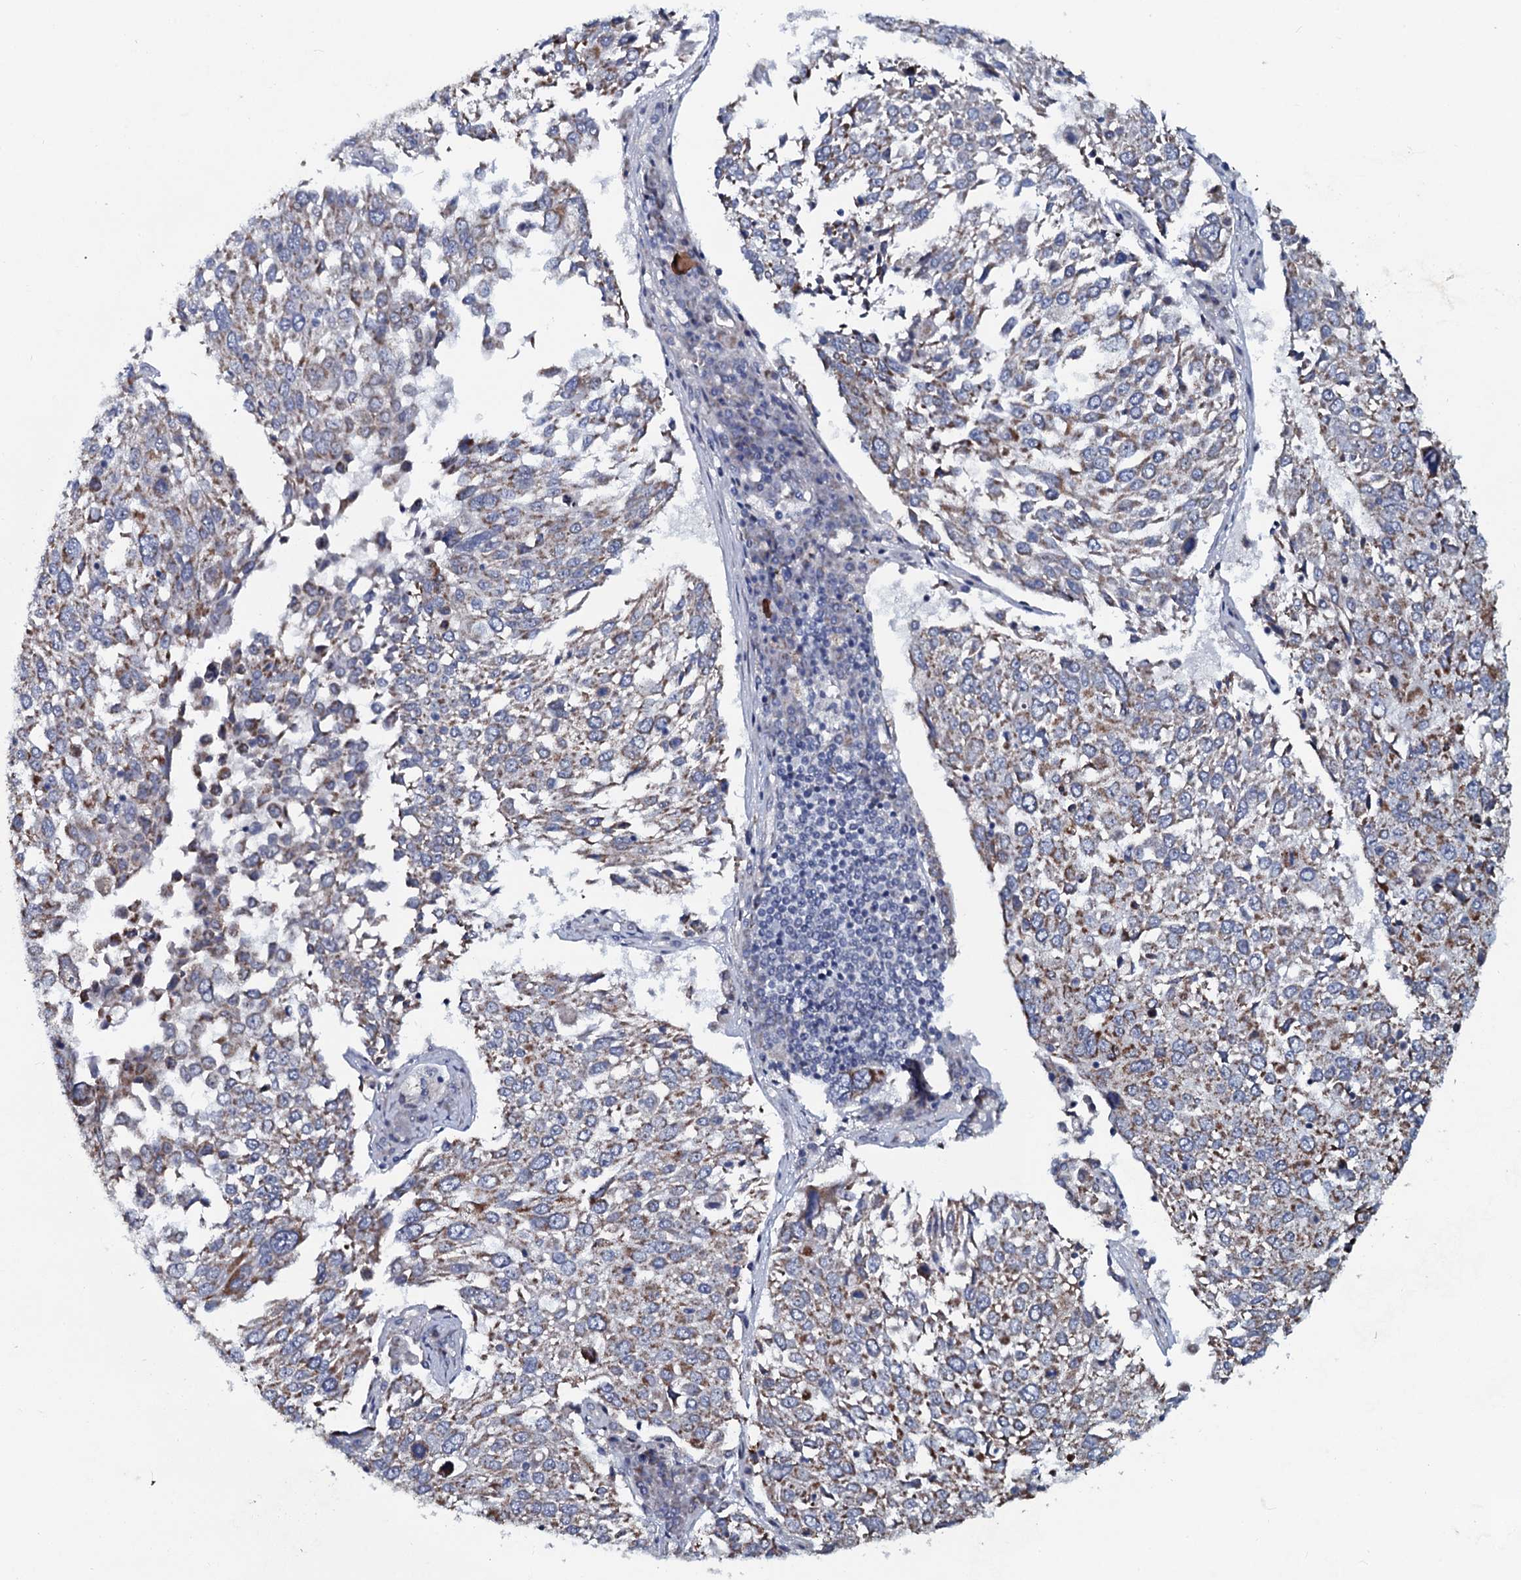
{"staining": {"intensity": "weak", "quantity": "25%-75%", "location": "cytoplasmic/membranous"}, "tissue": "lung cancer", "cell_type": "Tumor cells", "image_type": "cancer", "snomed": [{"axis": "morphology", "description": "Squamous cell carcinoma, NOS"}, {"axis": "topography", "description": "Lung"}], "caption": "High-magnification brightfield microscopy of lung cancer stained with DAB (3,3'-diaminobenzidine) (brown) and counterstained with hematoxylin (blue). tumor cells exhibit weak cytoplasmic/membranous positivity is present in about25%-75% of cells.", "gene": "KCTD4", "patient": {"sex": "male", "age": 65}}